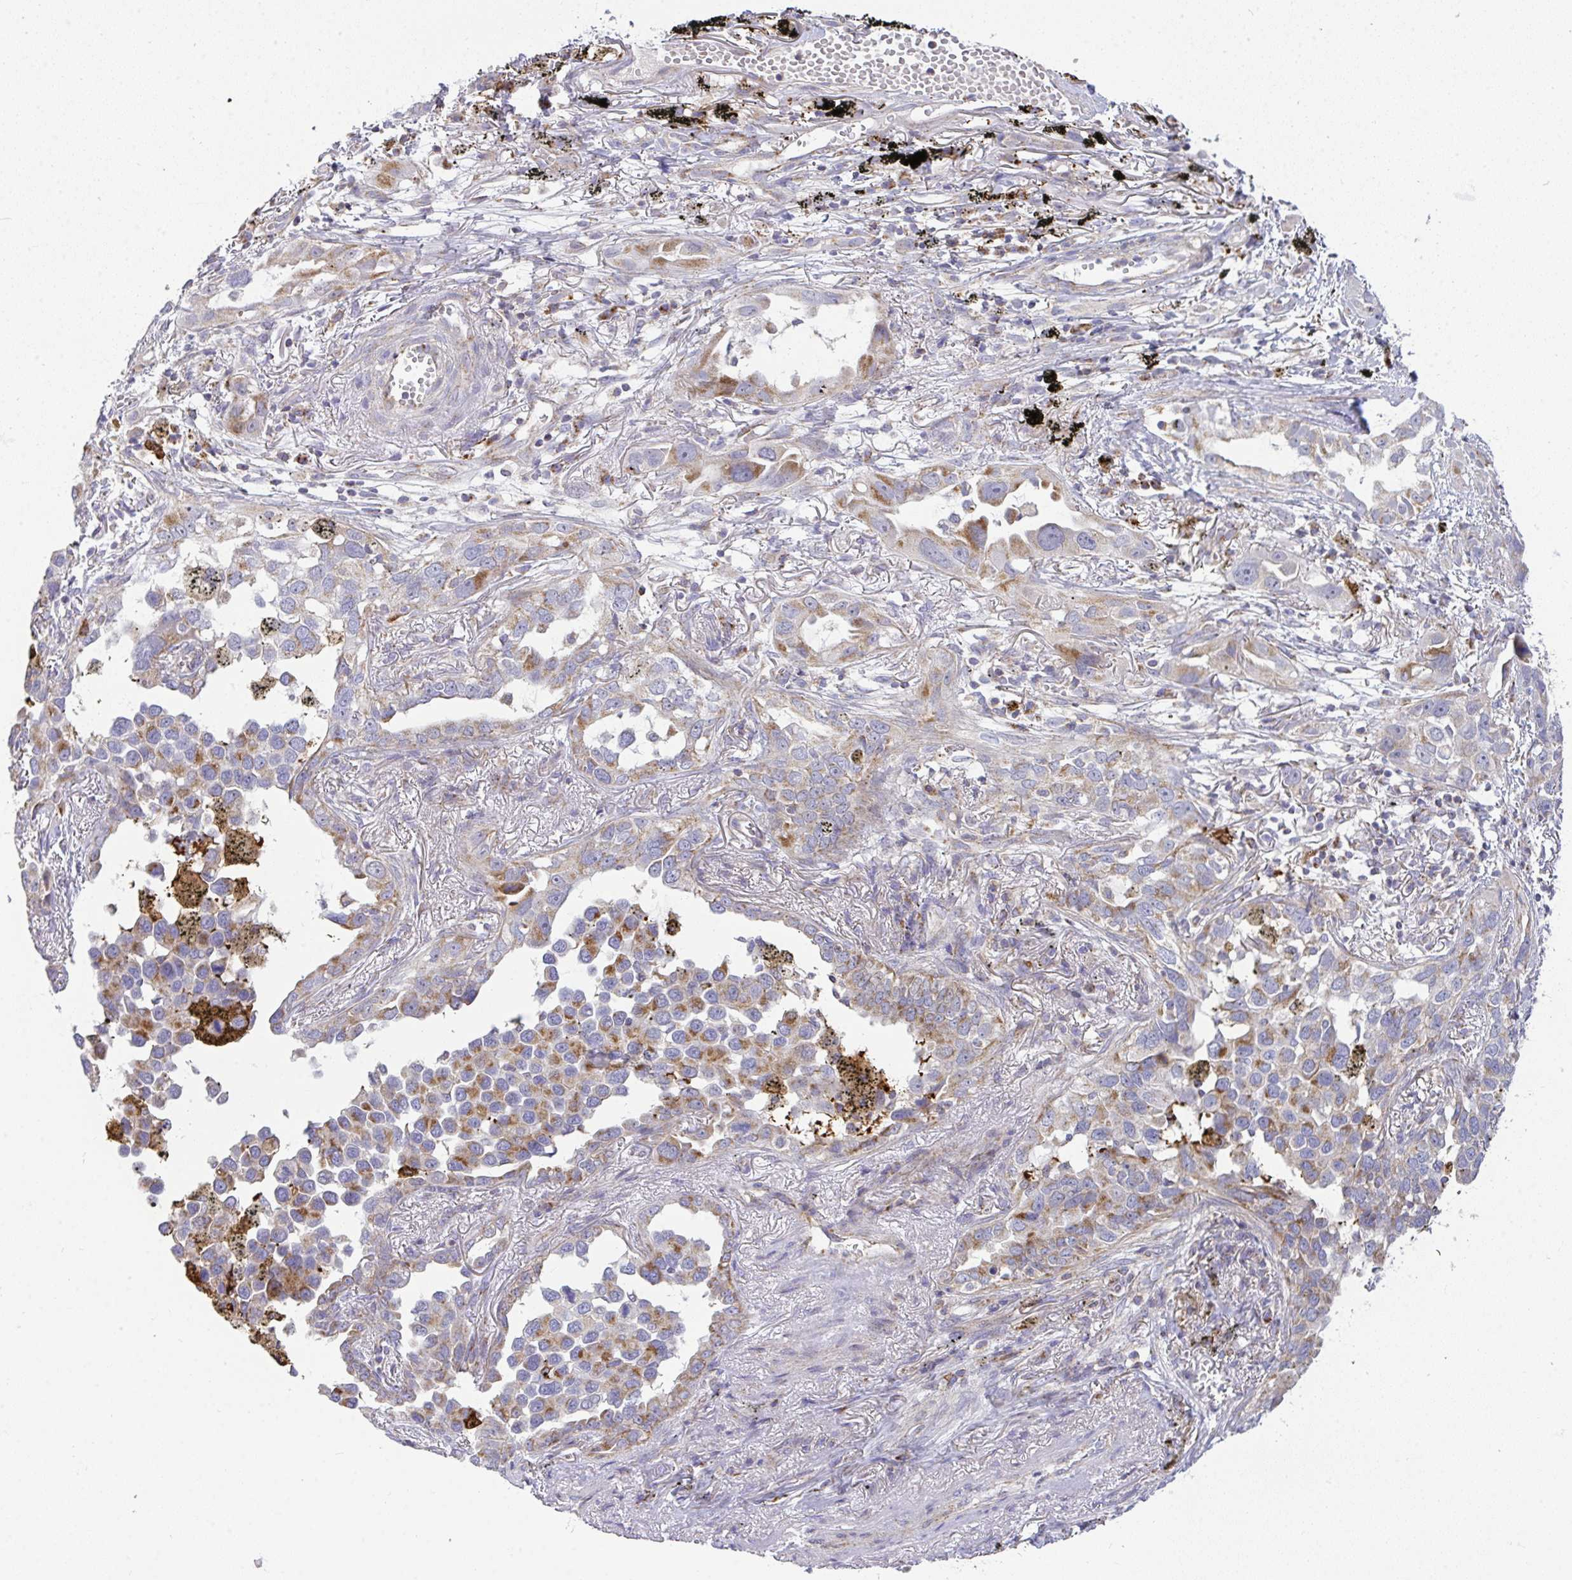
{"staining": {"intensity": "moderate", "quantity": "25%-75%", "location": "cytoplasmic/membranous"}, "tissue": "lung cancer", "cell_type": "Tumor cells", "image_type": "cancer", "snomed": [{"axis": "morphology", "description": "Adenocarcinoma, NOS"}, {"axis": "topography", "description": "Lung"}], "caption": "Lung cancer stained with immunohistochemistry (IHC) shows moderate cytoplasmic/membranous positivity in about 25%-75% of tumor cells. Using DAB (brown) and hematoxylin (blue) stains, captured at high magnification using brightfield microscopy.", "gene": "SRRM4", "patient": {"sex": "male", "age": 67}}